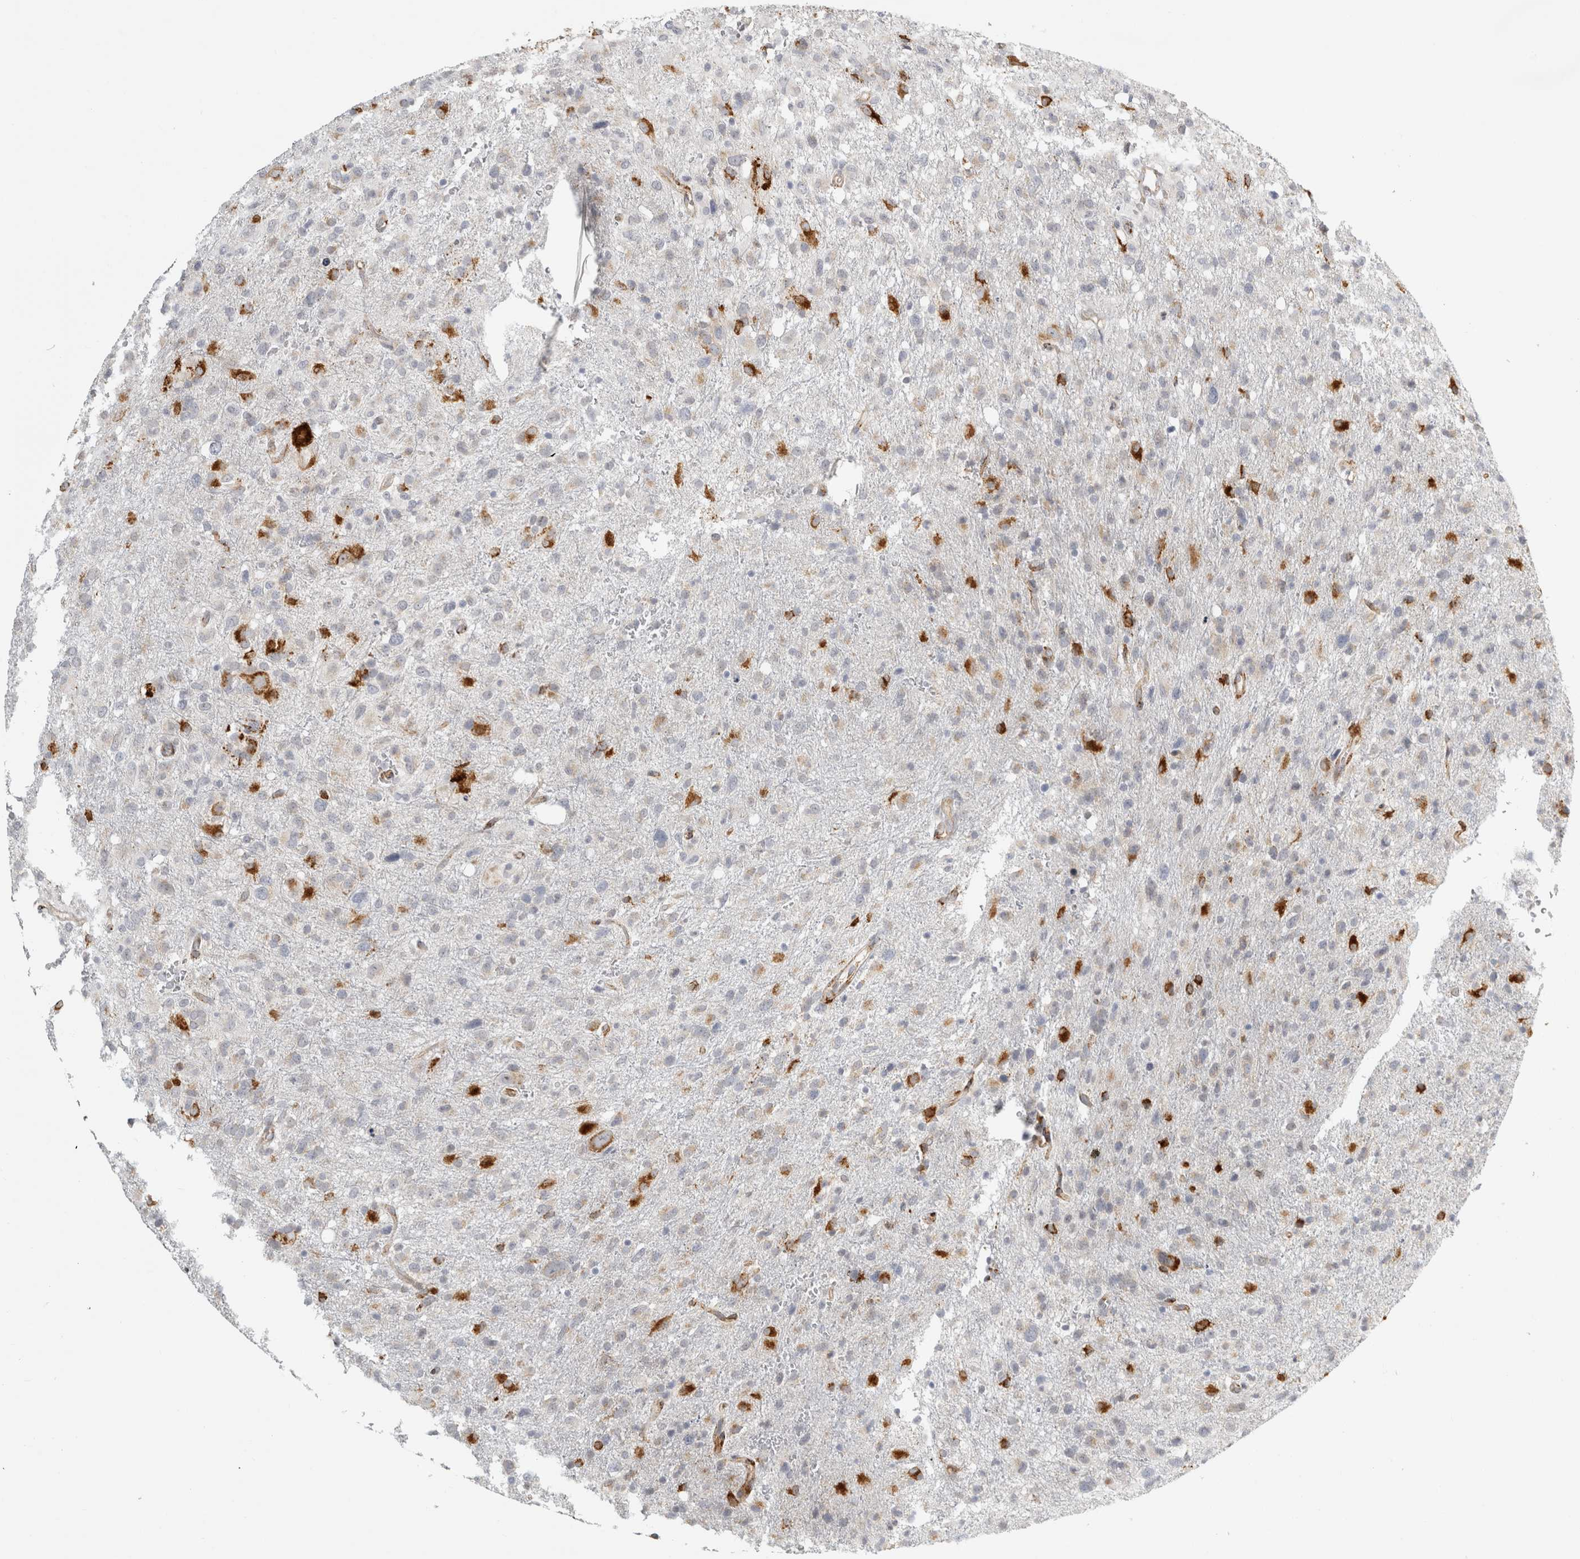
{"staining": {"intensity": "negative", "quantity": "none", "location": "none"}, "tissue": "glioma", "cell_type": "Tumor cells", "image_type": "cancer", "snomed": [{"axis": "morphology", "description": "Glioma, malignant, High grade"}, {"axis": "topography", "description": "Brain"}], "caption": "Immunohistochemistry (IHC) of malignant high-grade glioma shows no expression in tumor cells.", "gene": "OSTN", "patient": {"sex": "female", "age": 57}}